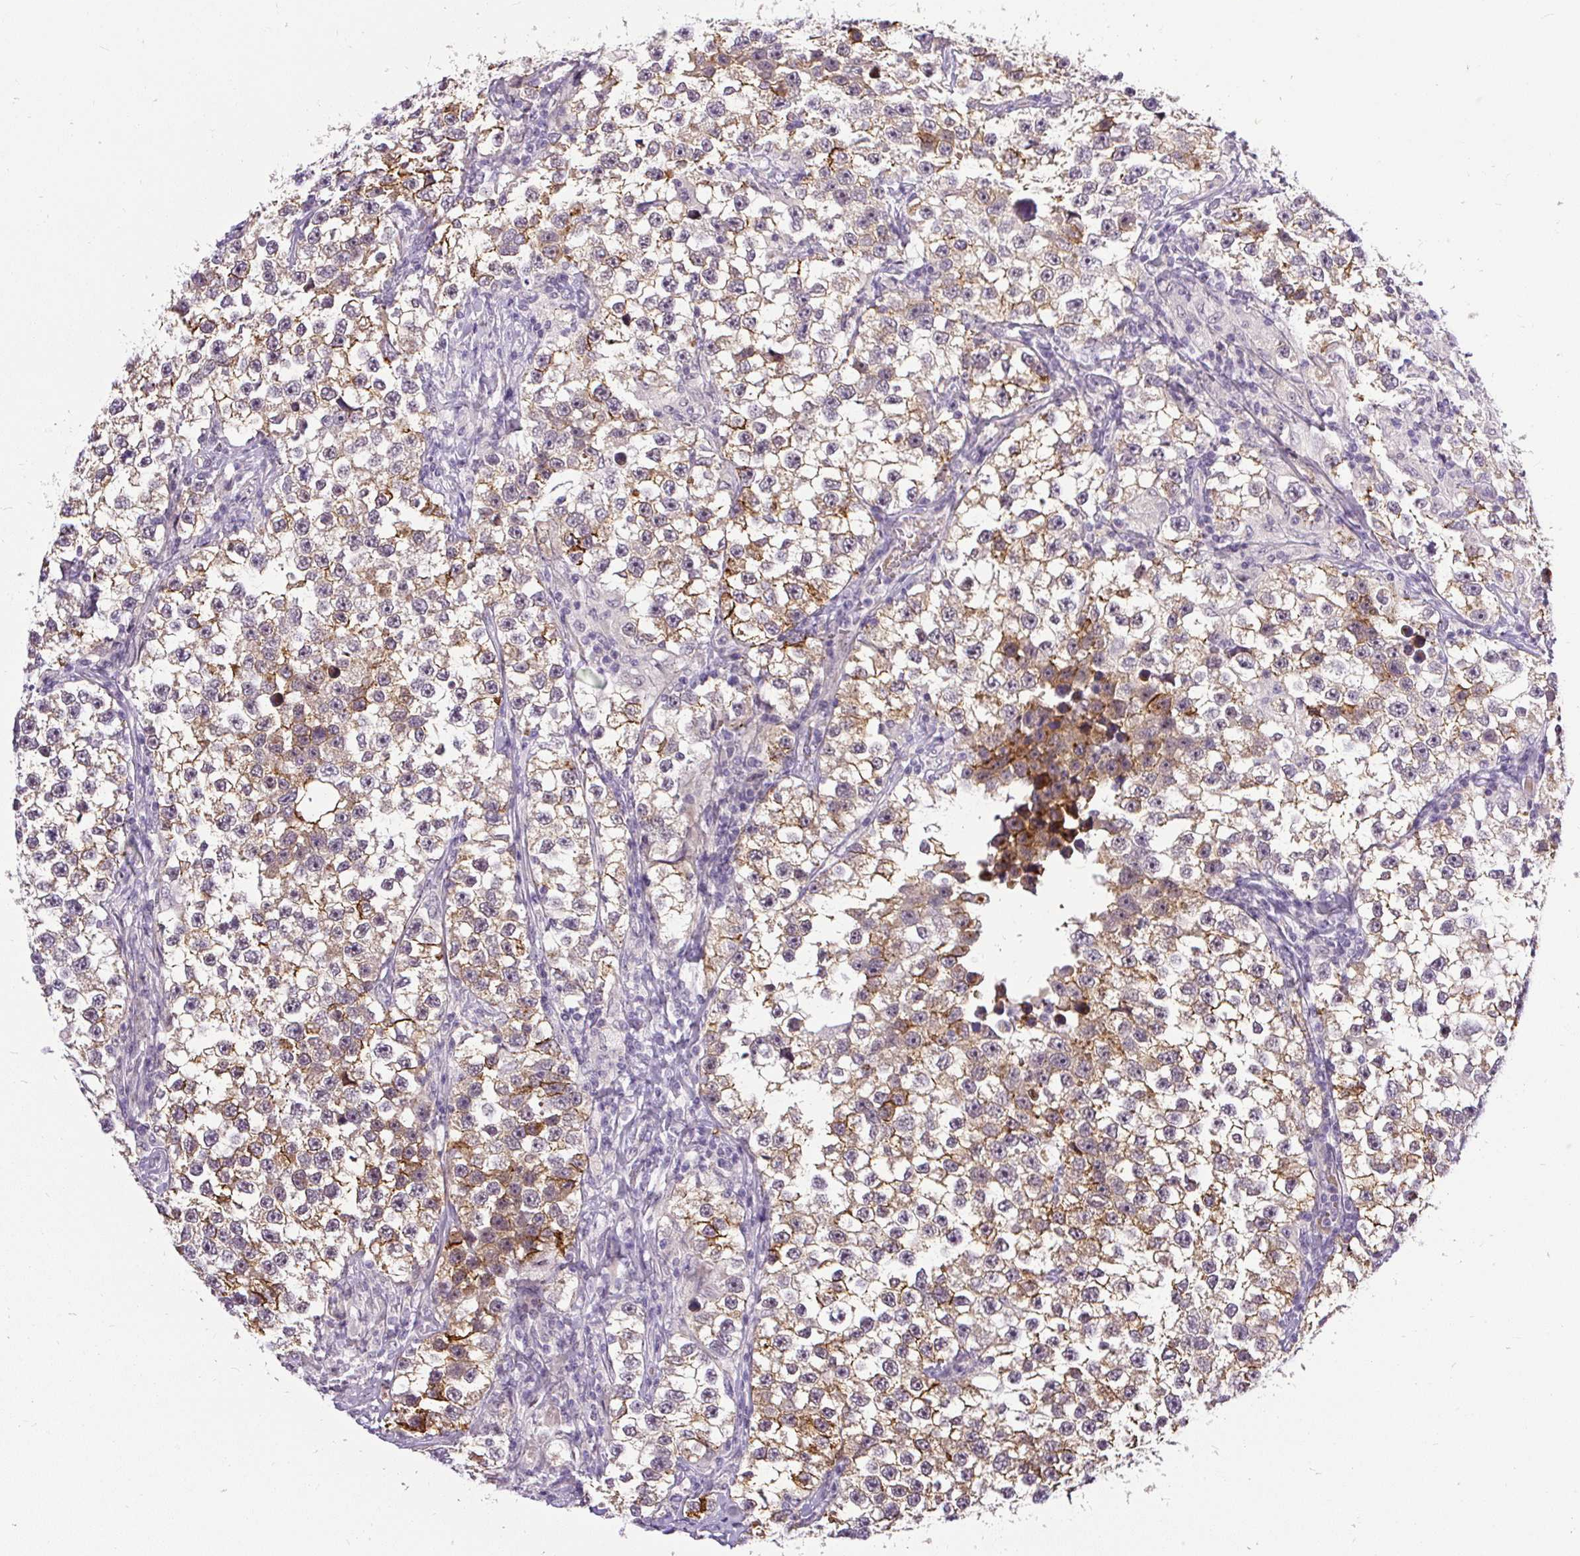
{"staining": {"intensity": "weak", "quantity": ">75%", "location": "cytoplasmic/membranous"}, "tissue": "testis cancer", "cell_type": "Tumor cells", "image_type": "cancer", "snomed": [{"axis": "morphology", "description": "Seminoma, NOS"}, {"axis": "topography", "description": "Testis"}], "caption": "The image reveals immunohistochemical staining of testis cancer (seminoma). There is weak cytoplasmic/membranous positivity is identified in about >75% of tumor cells. The protein of interest is stained brown, and the nuclei are stained in blue (DAB (3,3'-diaminobenzidine) IHC with brightfield microscopy, high magnification).", "gene": "FAM117B", "patient": {"sex": "male", "age": 46}}